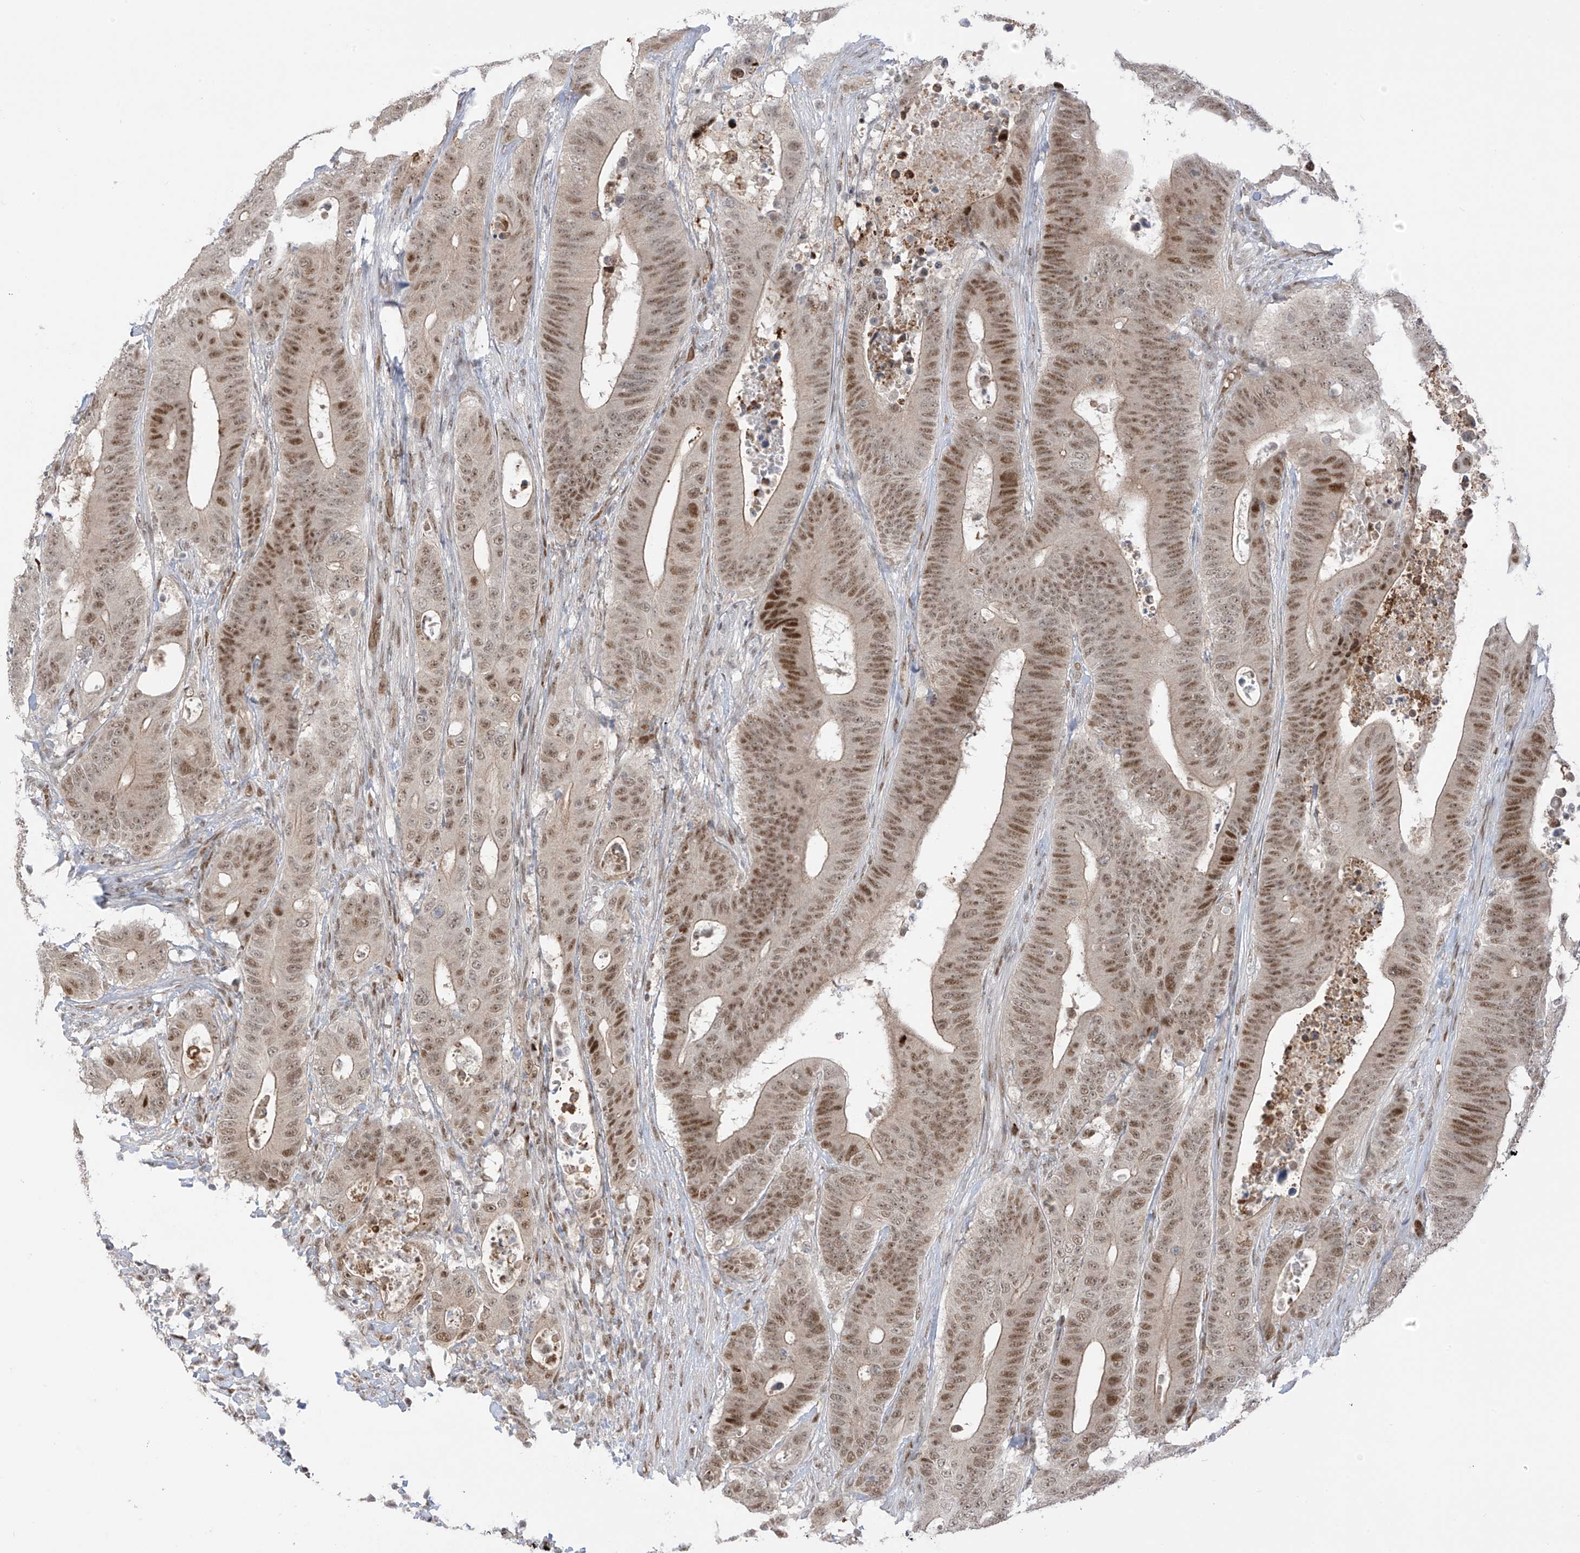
{"staining": {"intensity": "moderate", "quantity": ">75%", "location": "nuclear"}, "tissue": "colorectal cancer", "cell_type": "Tumor cells", "image_type": "cancer", "snomed": [{"axis": "morphology", "description": "Adenocarcinoma, NOS"}, {"axis": "topography", "description": "Colon"}], "caption": "Immunohistochemistry (IHC) histopathology image of human adenocarcinoma (colorectal) stained for a protein (brown), which reveals medium levels of moderate nuclear expression in approximately >75% of tumor cells.", "gene": "ZCWPW2", "patient": {"sex": "male", "age": 83}}